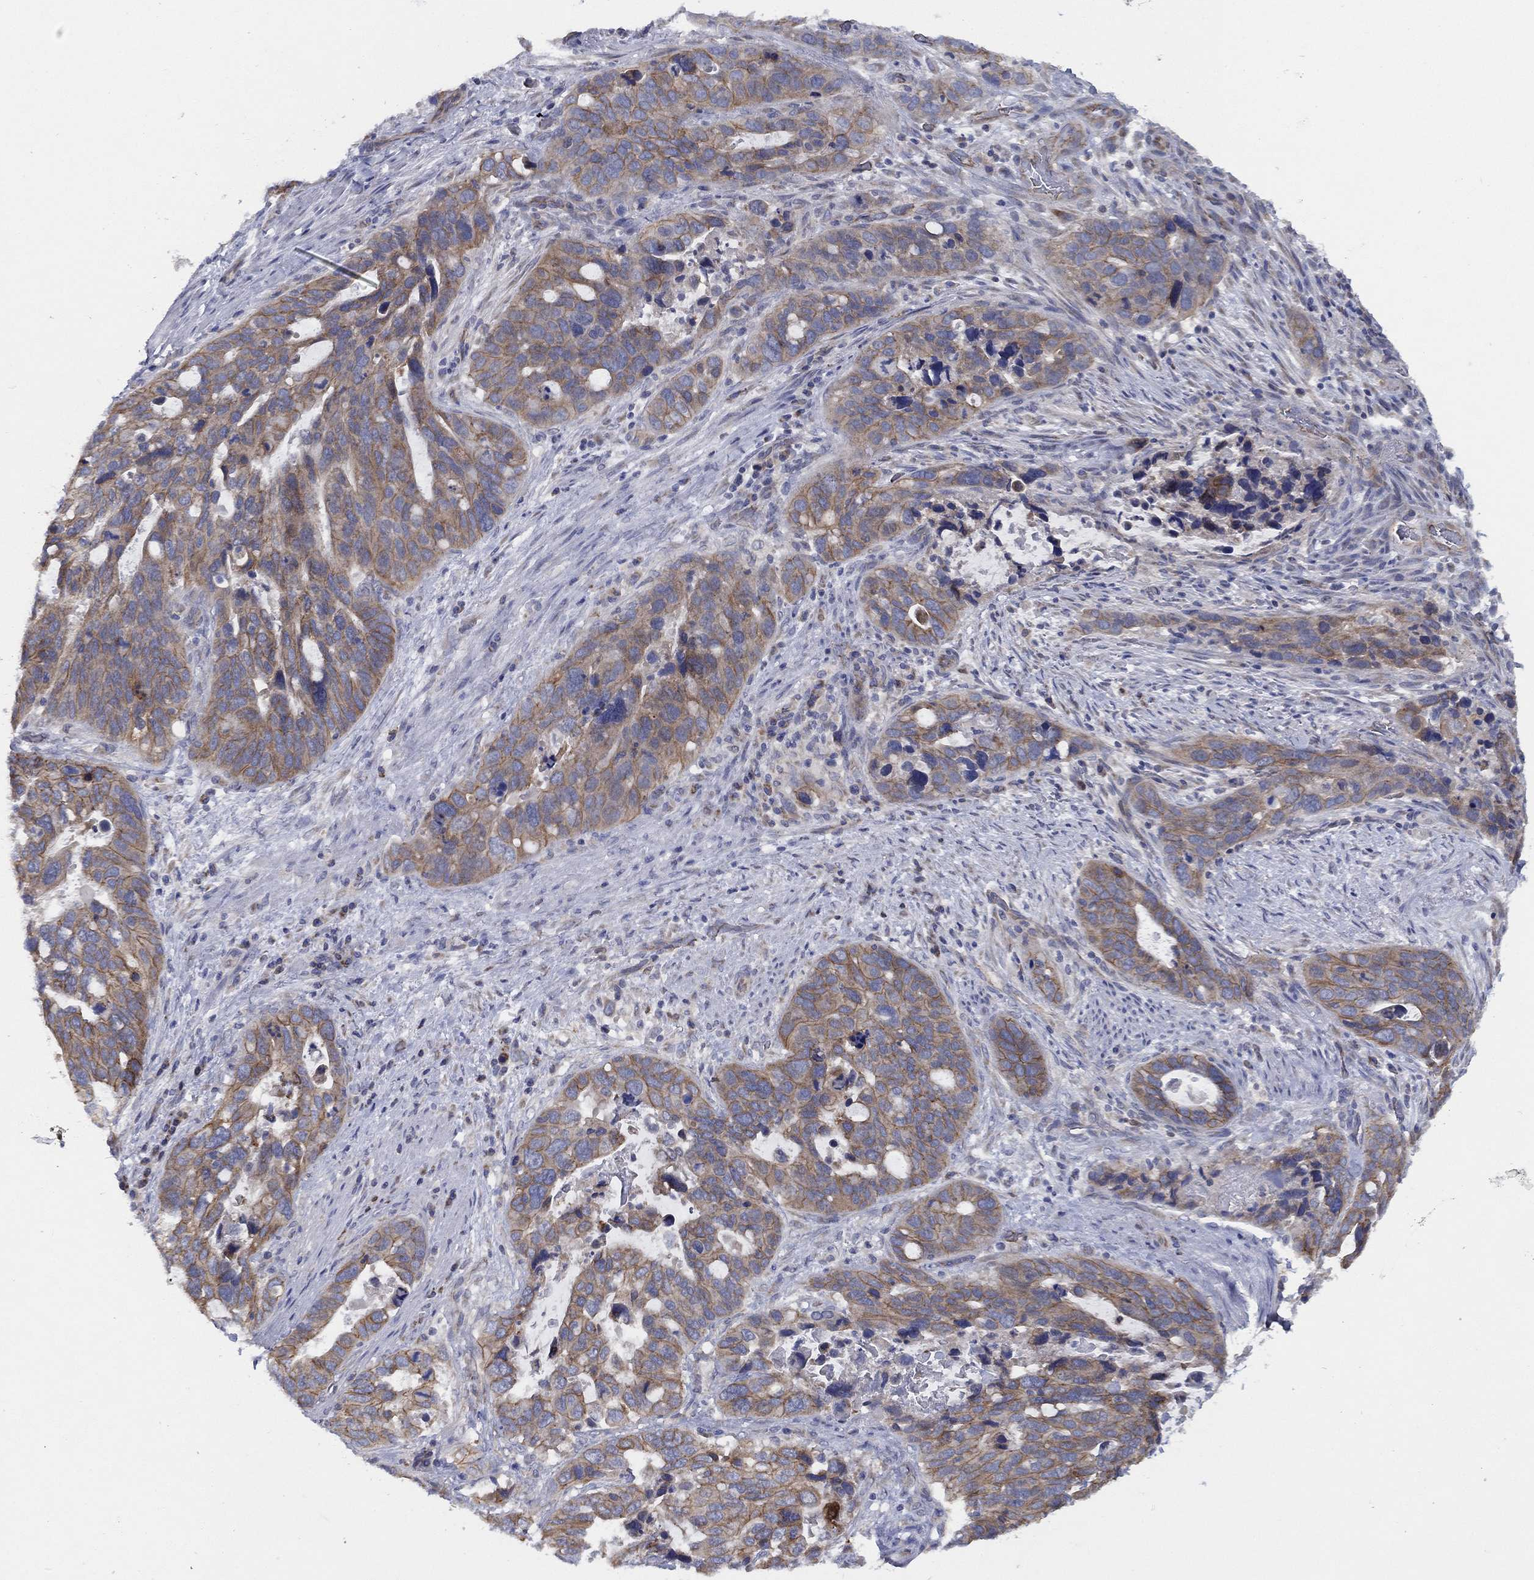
{"staining": {"intensity": "moderate", "quantity": ">75%", "location": "cytoplasmic/membranous"}, "tissue": "stomach cancer", "cell_type": "Tumor cells", "image_type": "cancer", "snomed": [{"axis": "morphology", "description": "Adenocarcinoma, NOS"}, {"axis": "topography", "description": "Stomach"}], "caption": "Brown immunohistochemical staining in human stomach cancer displays moderate cytoplasmic/membranous staining in about >75% of tumor cells. (DAB IHC with brightfield microscopy, high magnification).", "gene": "ZNF223", "patient": {"sex": "male", "age": 54}}